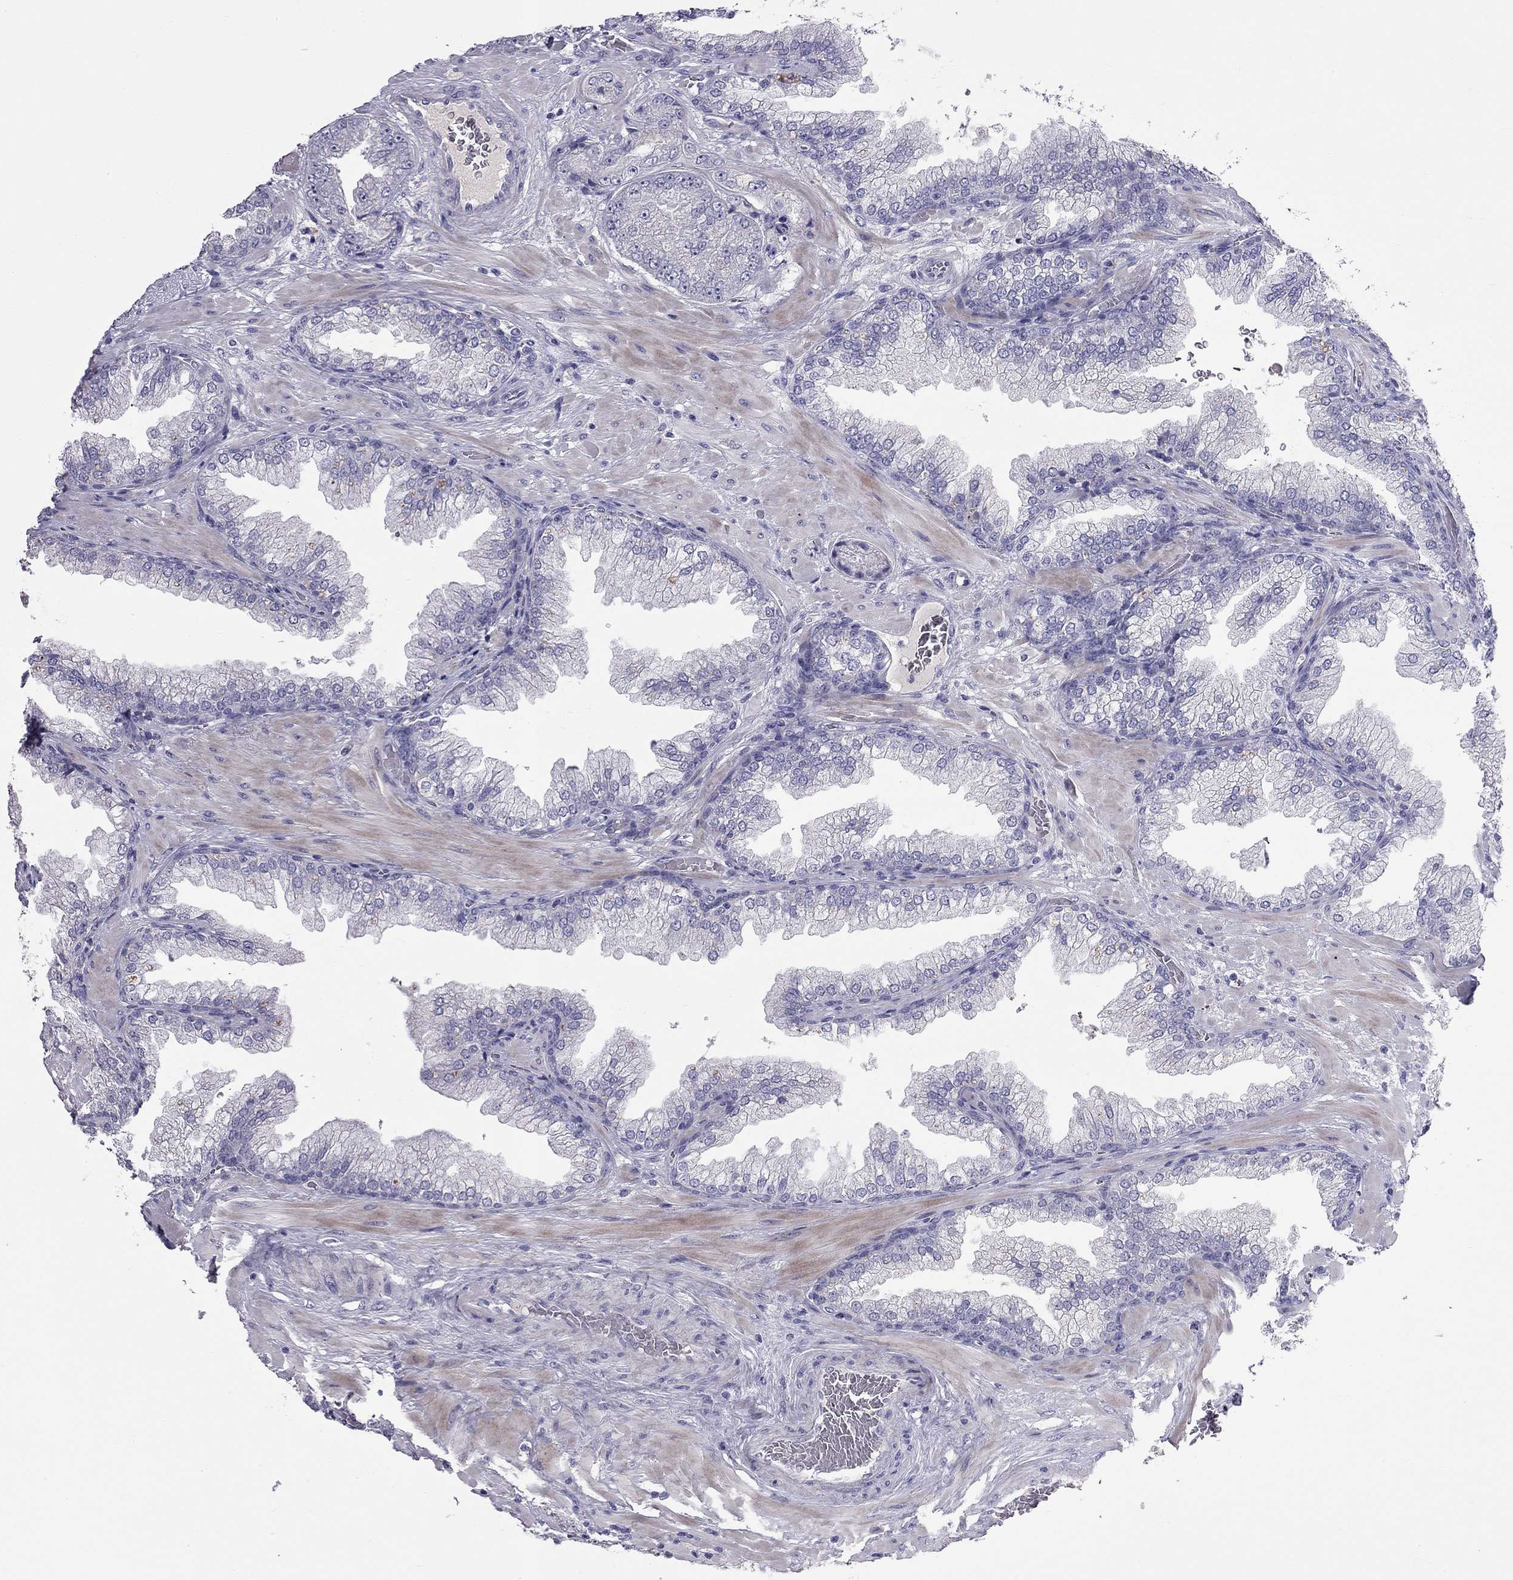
{"staining": {"intensity": "negative", "quantity": "none", "location": "none"}, "tissue": "prostate cancer", "cell_type": "Tumor cells", "image_type": "cancer", "snomed": [{"axis": "morphology", "description": "Adenocarcinoma, Low grade"}, {"axis": "topography", "description": "Prostate"}], "caption": "This is a photomicrograph of immunohistochemistry (IHC) staining of prostate adenocarcinoma (low-grade), which shows no staining in tumor cells.", "gene": "CFAP91", "patient": {"sex": "male", "age": 57}}